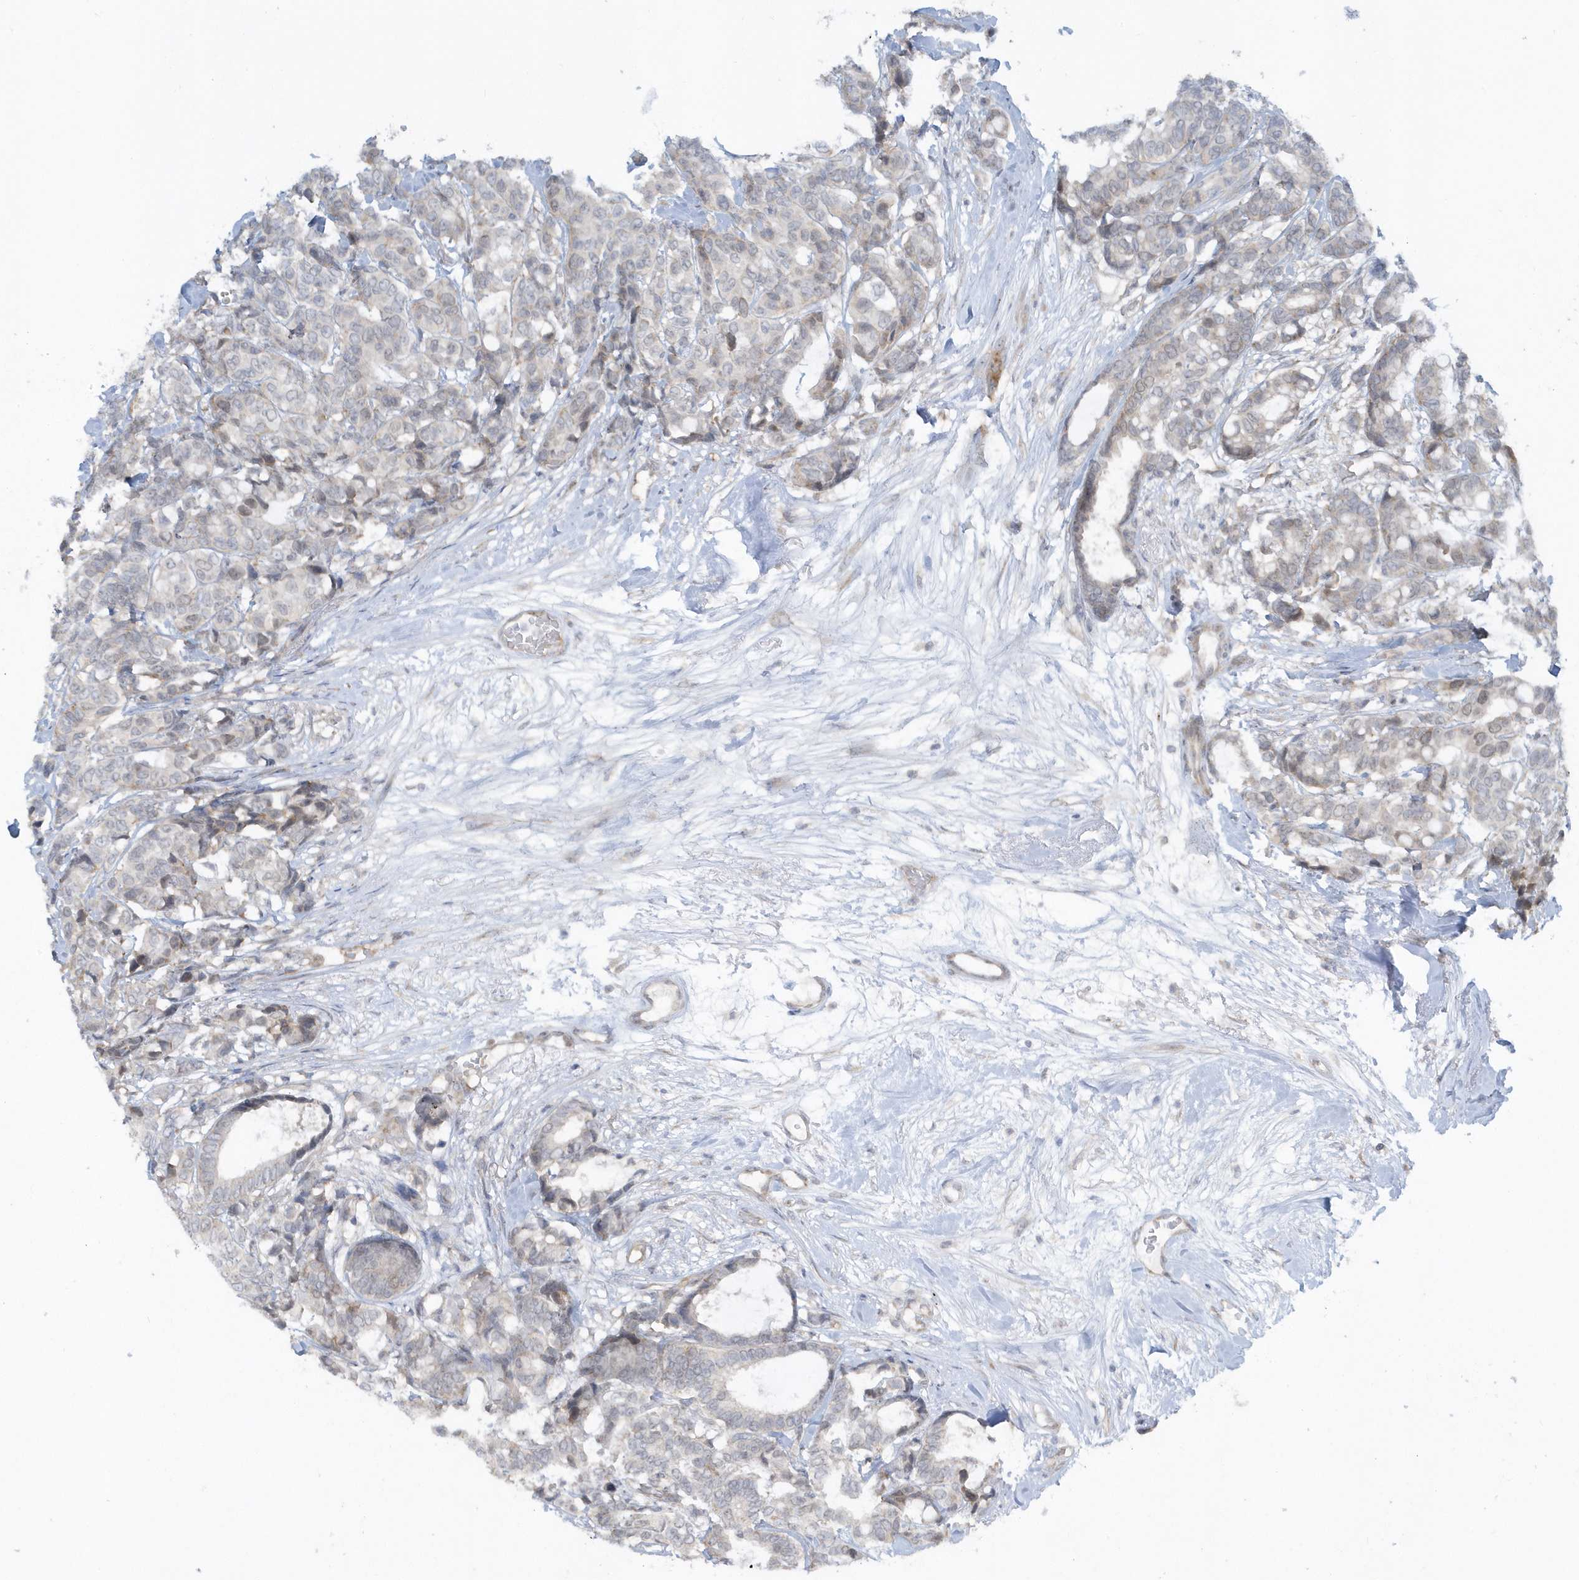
{"staining": {"intensity": "weak", "quantity": "<25%", "location": "cytoplasmic/membranous"}, "tissue": "breast cancer", "cell_type": "Tumor cells", "image_type": "cancer", "snomed": [{"axis": "morphology", "description": "Duct carcinoma"}, {"axis": "topography", "description": "Breast"}], "caption": "The immunohistochemistry (IHC) histopathology image has no significant positivity in tumor cells of breast cancer tissue. The staining is performed using DAB brown chromogen with nuclei counter-stained in using hematoxylin.", "gene": "SCN3A", "patient": {"sex": "female", "age": 87}}